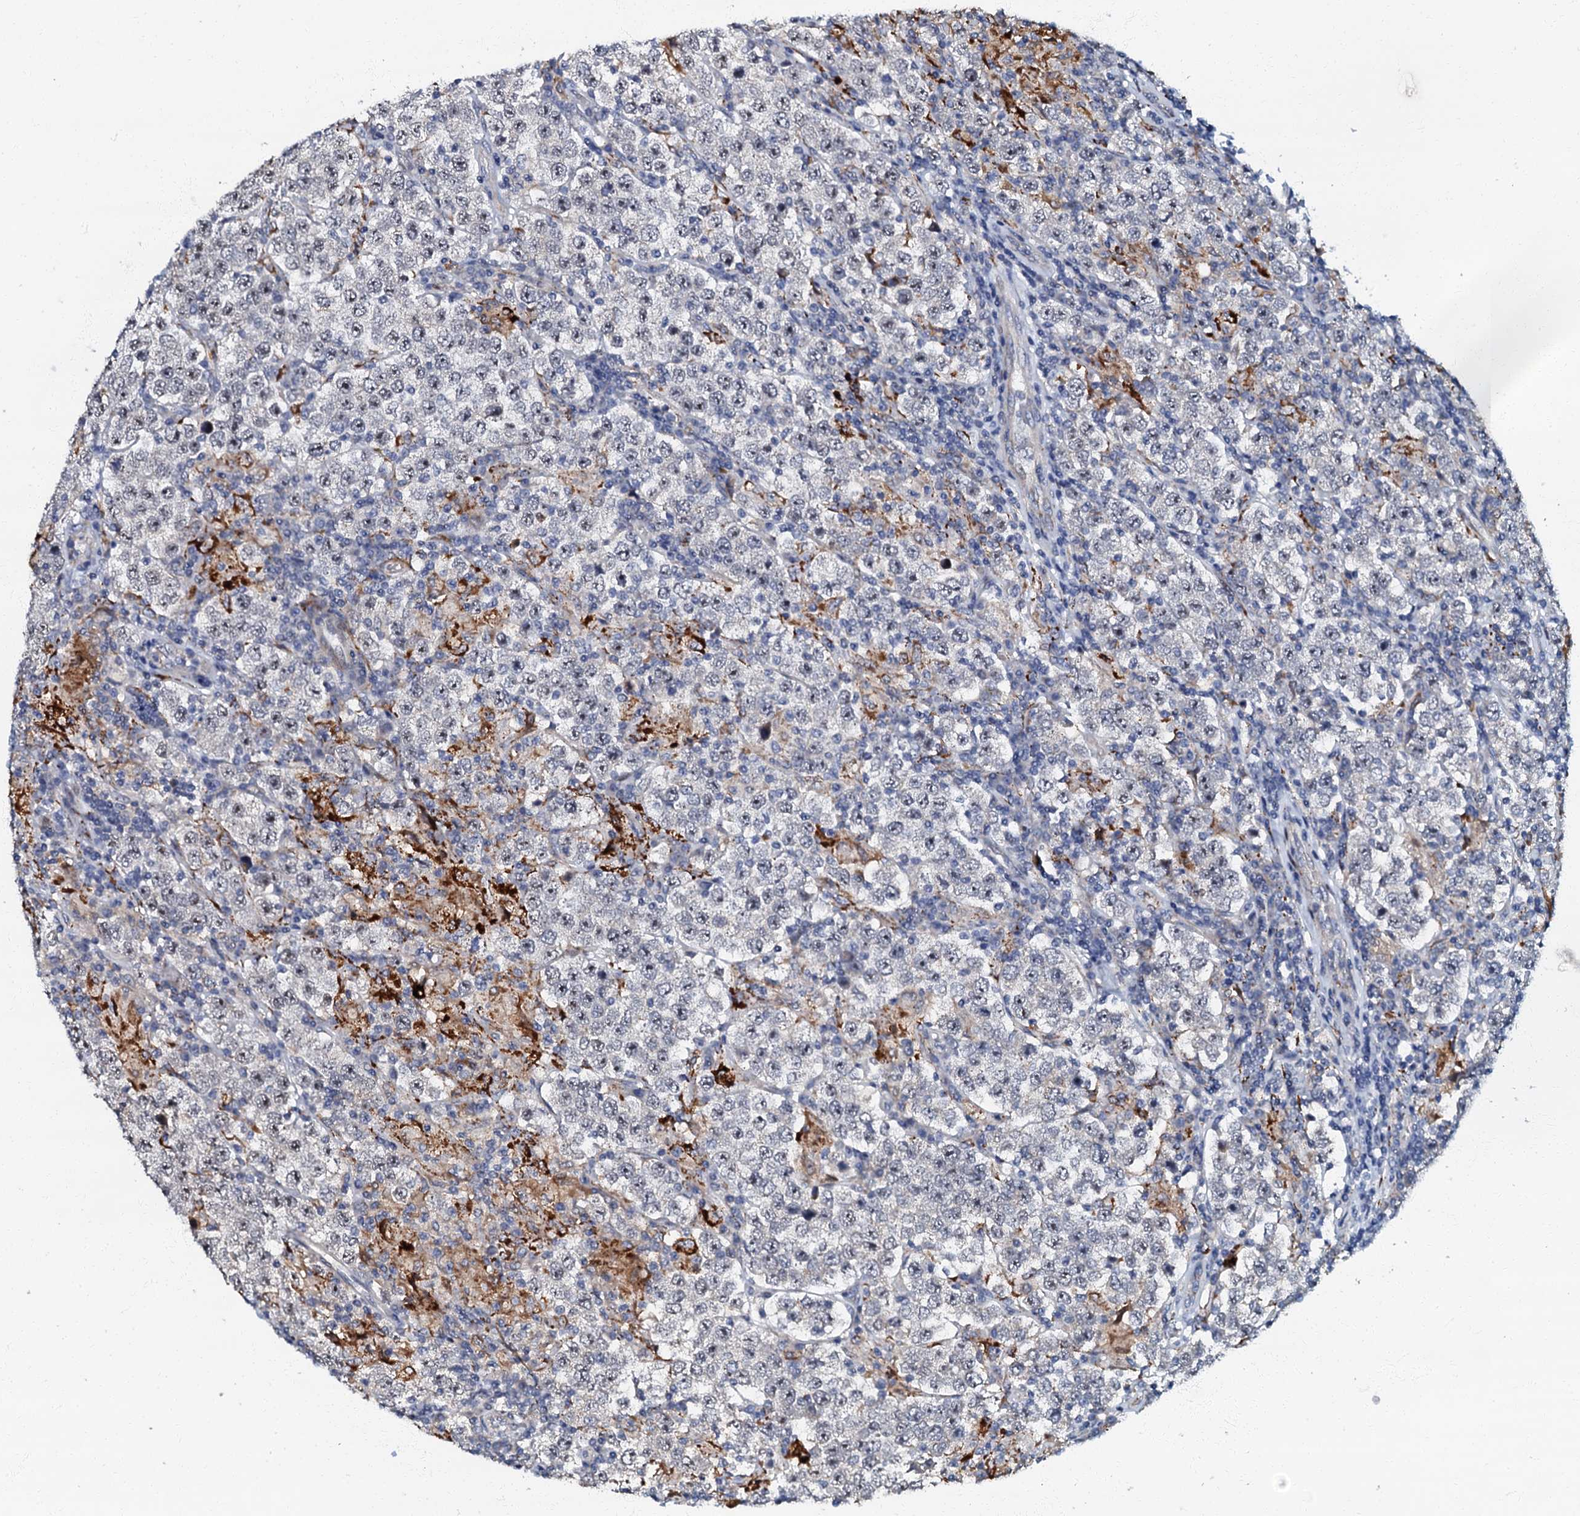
{"staining": {"intensity": "moderate", "quantity": "<25%", "location": "cytoplasmic/membranous"}, "tissue": "testis cancer", "cell_type": "Tumor cells", "image_type": "cancer", "snomed": [{"axis": "morphology", "description": "Normal tissue, NOS"}, {"axis": "morphology", "description": "Urothelial carcinoma, High grade"}, {"axis": "morphology", "description": "Seminoma, NOS"}, {"axis": "morphology", "description": "Carcinoma, Embryonal, NOS"}, {"axis": "topography", "description": "Urinary bladder"}, {"axis": "topography", "description": "Testis"}], "caption": "An immunohistochemistry (IHC) histopathology image of neoplastic tissue is shown. Protein staining in brown highlights moderate cytoplasmic/membranous positivity in urothelial carcinoma (high-grade) (testis) within tumor cells.", "gene": "OLAH", "patient": {"sex": "male", "age": 41}}